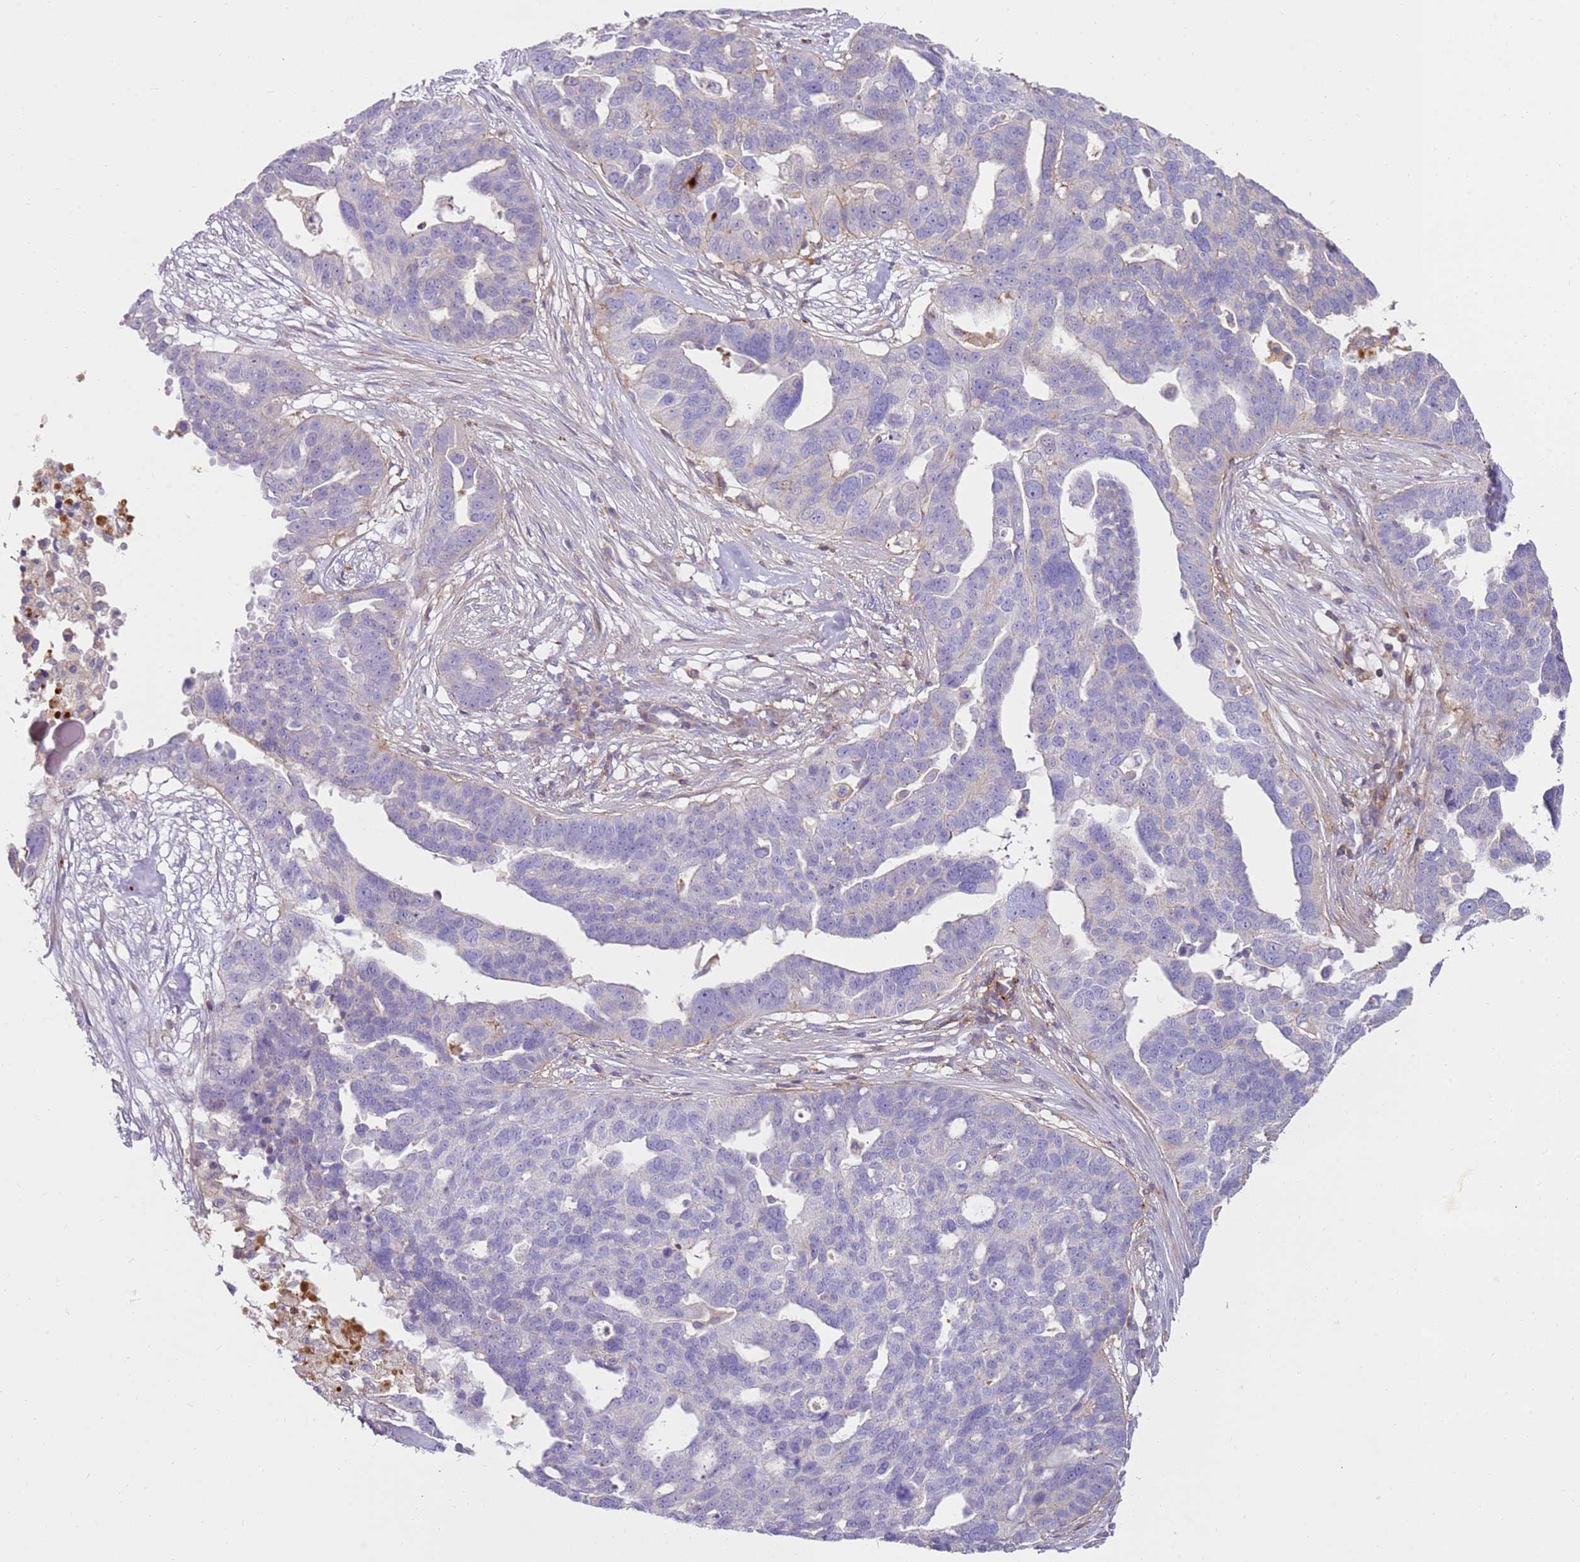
{"staining": {"intensity": "negative", "quantity": "none", "location": "none"}, "tissue": "ovarian cancer", "cell_type": "Tumor cells", "image_type": "cancer", "snomed": [{"axis": "morphology", "description": "Cystadenocarcinoma, serous, NOS"}, {"axis": "topography", "description": "Ovary"}], "caption": "High magnification brightfield microscopy of ovarian cancer (serous cystadenocarcinoma) stained with DAB (3,3'-diaminobenzidine) (brown) and counterstained with hematoxylin (blue): tumor cells show no significant staining. The staining is performed using DAB (3,3'-diaminobenzidine) brown chromogen with nuclei counter-stained in using hematoxylin.", "gene": "FPR1", "patient": {"sex": "female", "age": 59}}